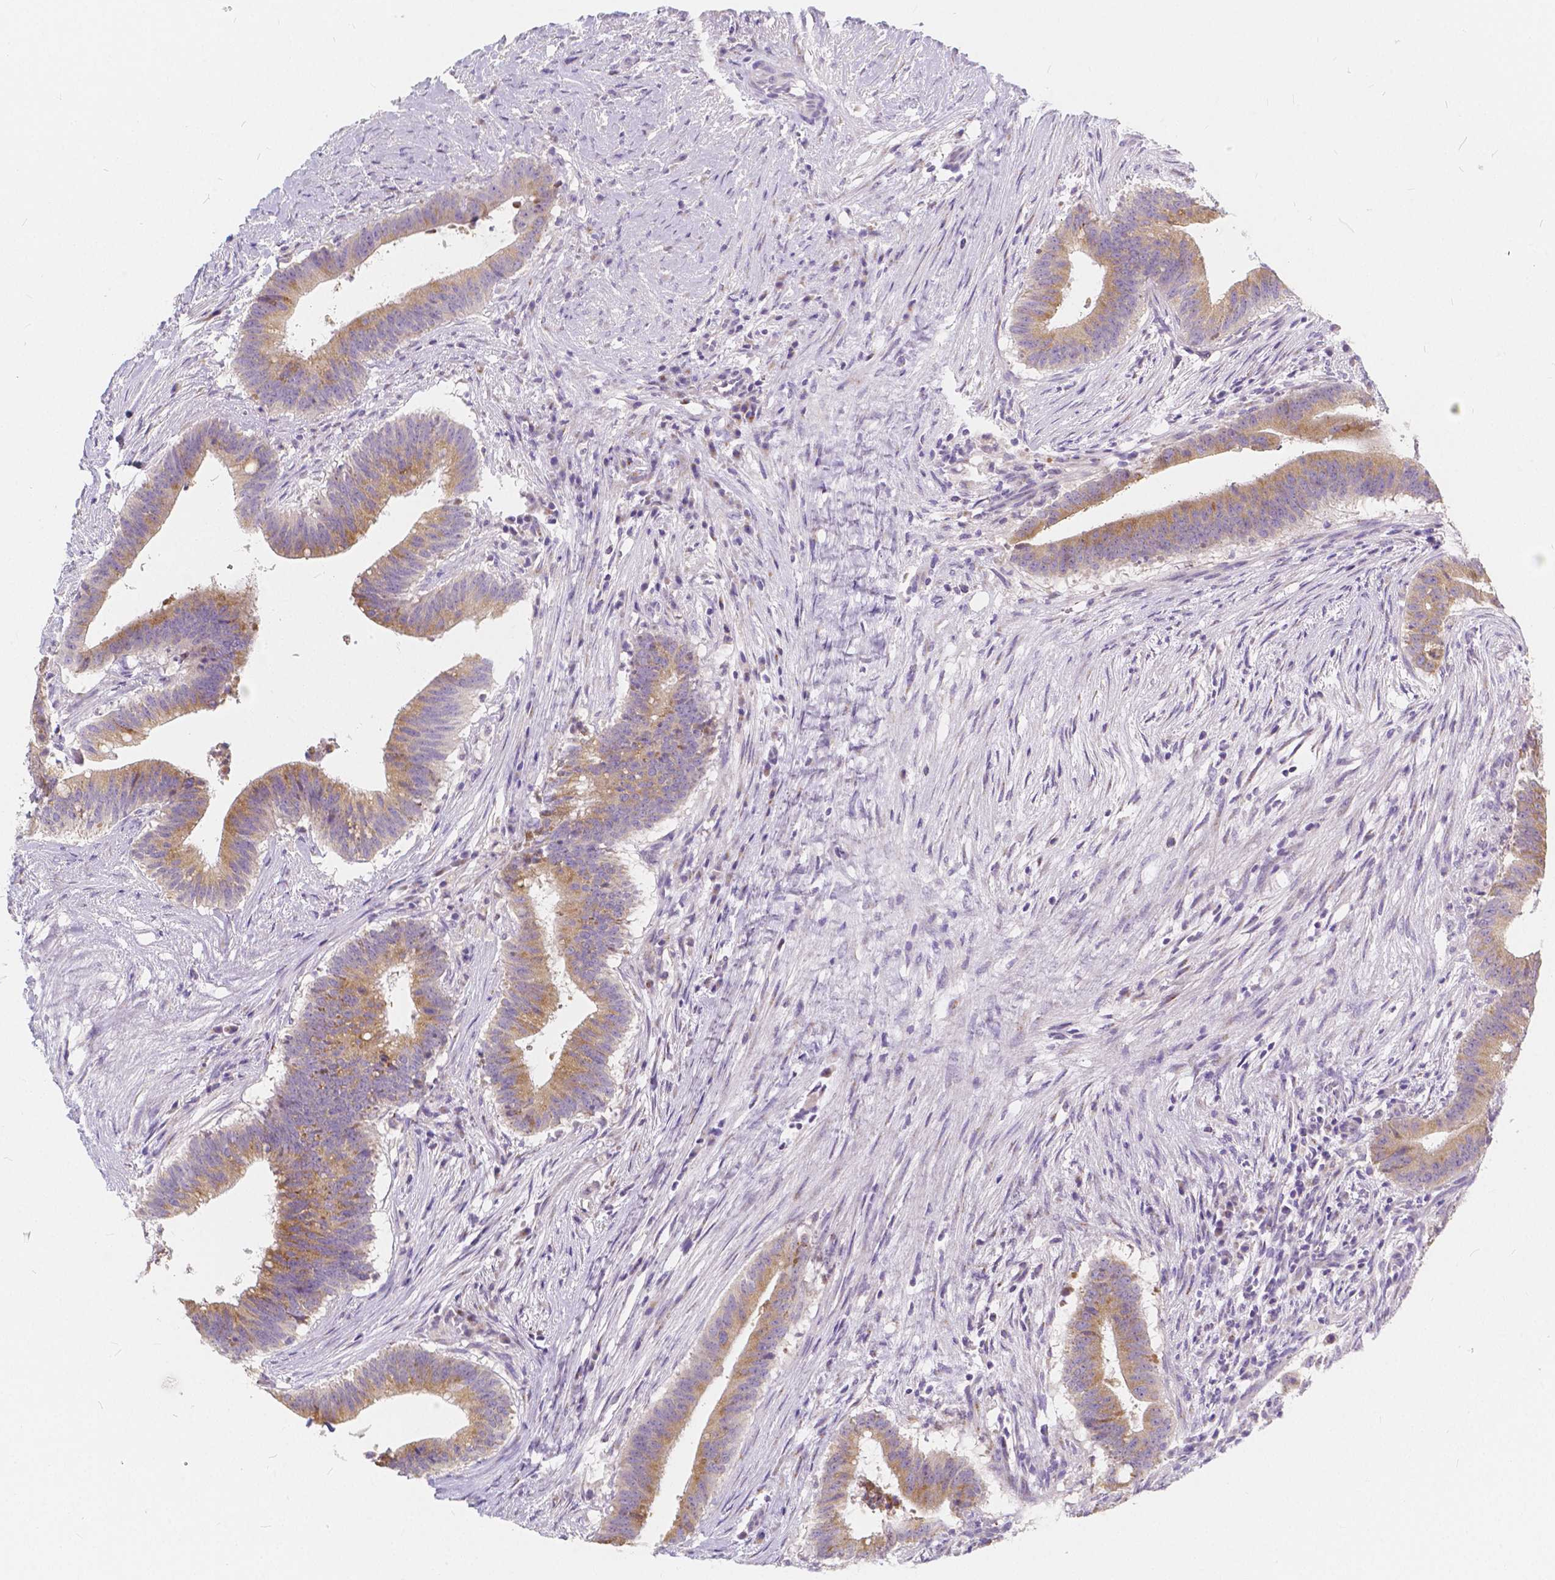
{"staining": {"intensity": "moderate", "quantity": ">75%", "location": "cytoplasmic/membranous"}, "tissue": "colorectal cancer", "cell_type": "Tumor cells", "image_type": "cancer", "snomed": [{"axis": "morphology", "description": "Adenocarcinoma, NOS"}, {"axis": "topography", "description": "Colon"}], "caption": "Colorectal cancer stained with IHC demonstrates moderate cytoplasmic/membranous expression in approximately >75% of tumor cells.", "gene": "RNF186", "patient": {"sex": "female", "age": 43}}